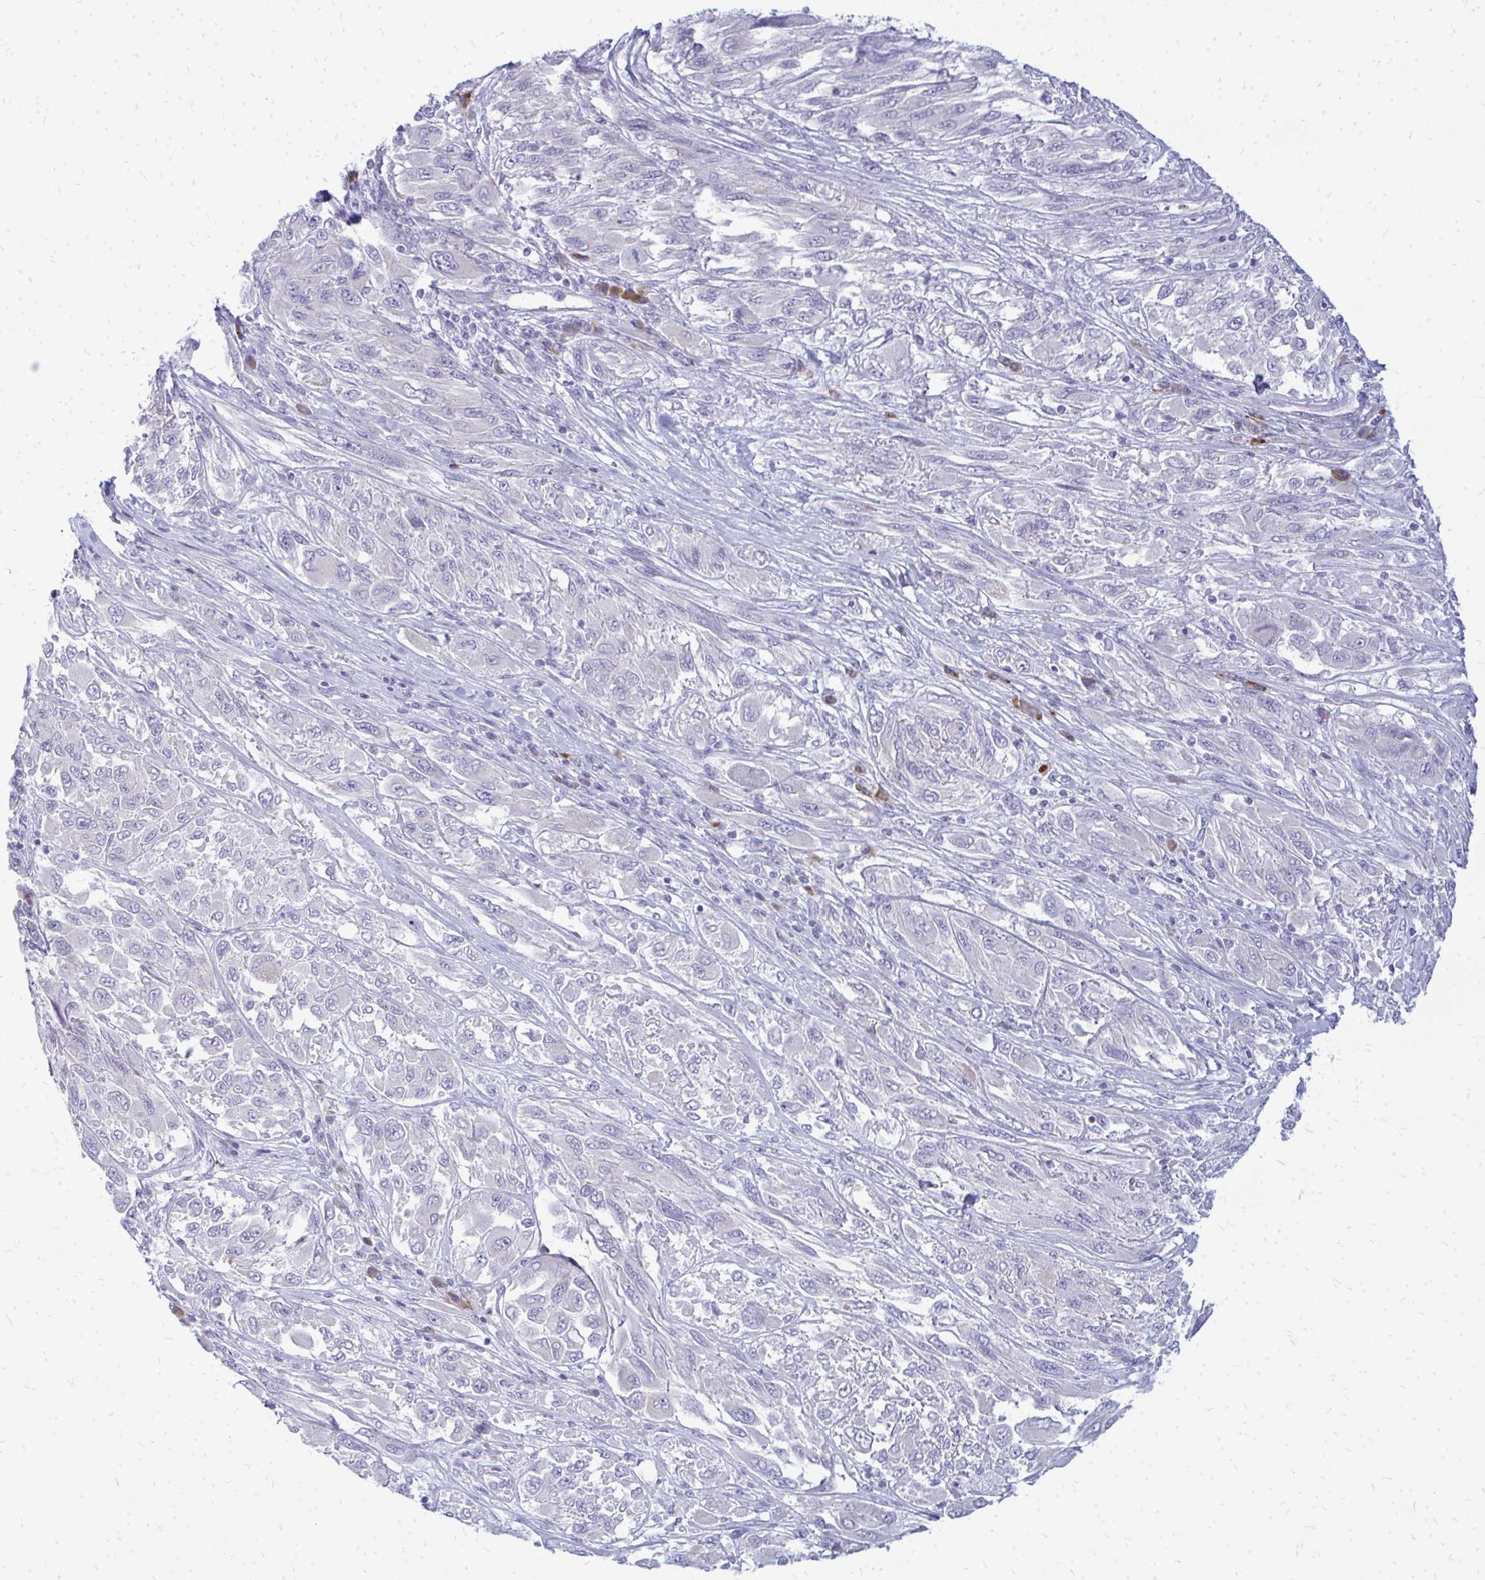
{"staining": {"intensity": "negative", "quantity": "none", "location": "none"}, "tissue": "melanoma", "cell_type": "Tumor cells", "image_type": "cancer", "snomed": [{"axis": "morphology", "description": "Malignant melanoma, NOS"}, {"axis": "topography", "description": "Skin"}], "caption": "Immunohistochemical staining of human melanoma shows no significant positivity in tumor cells.", "gene": "TSPEAR", "patient": {"sex": "female", "age": 91}}